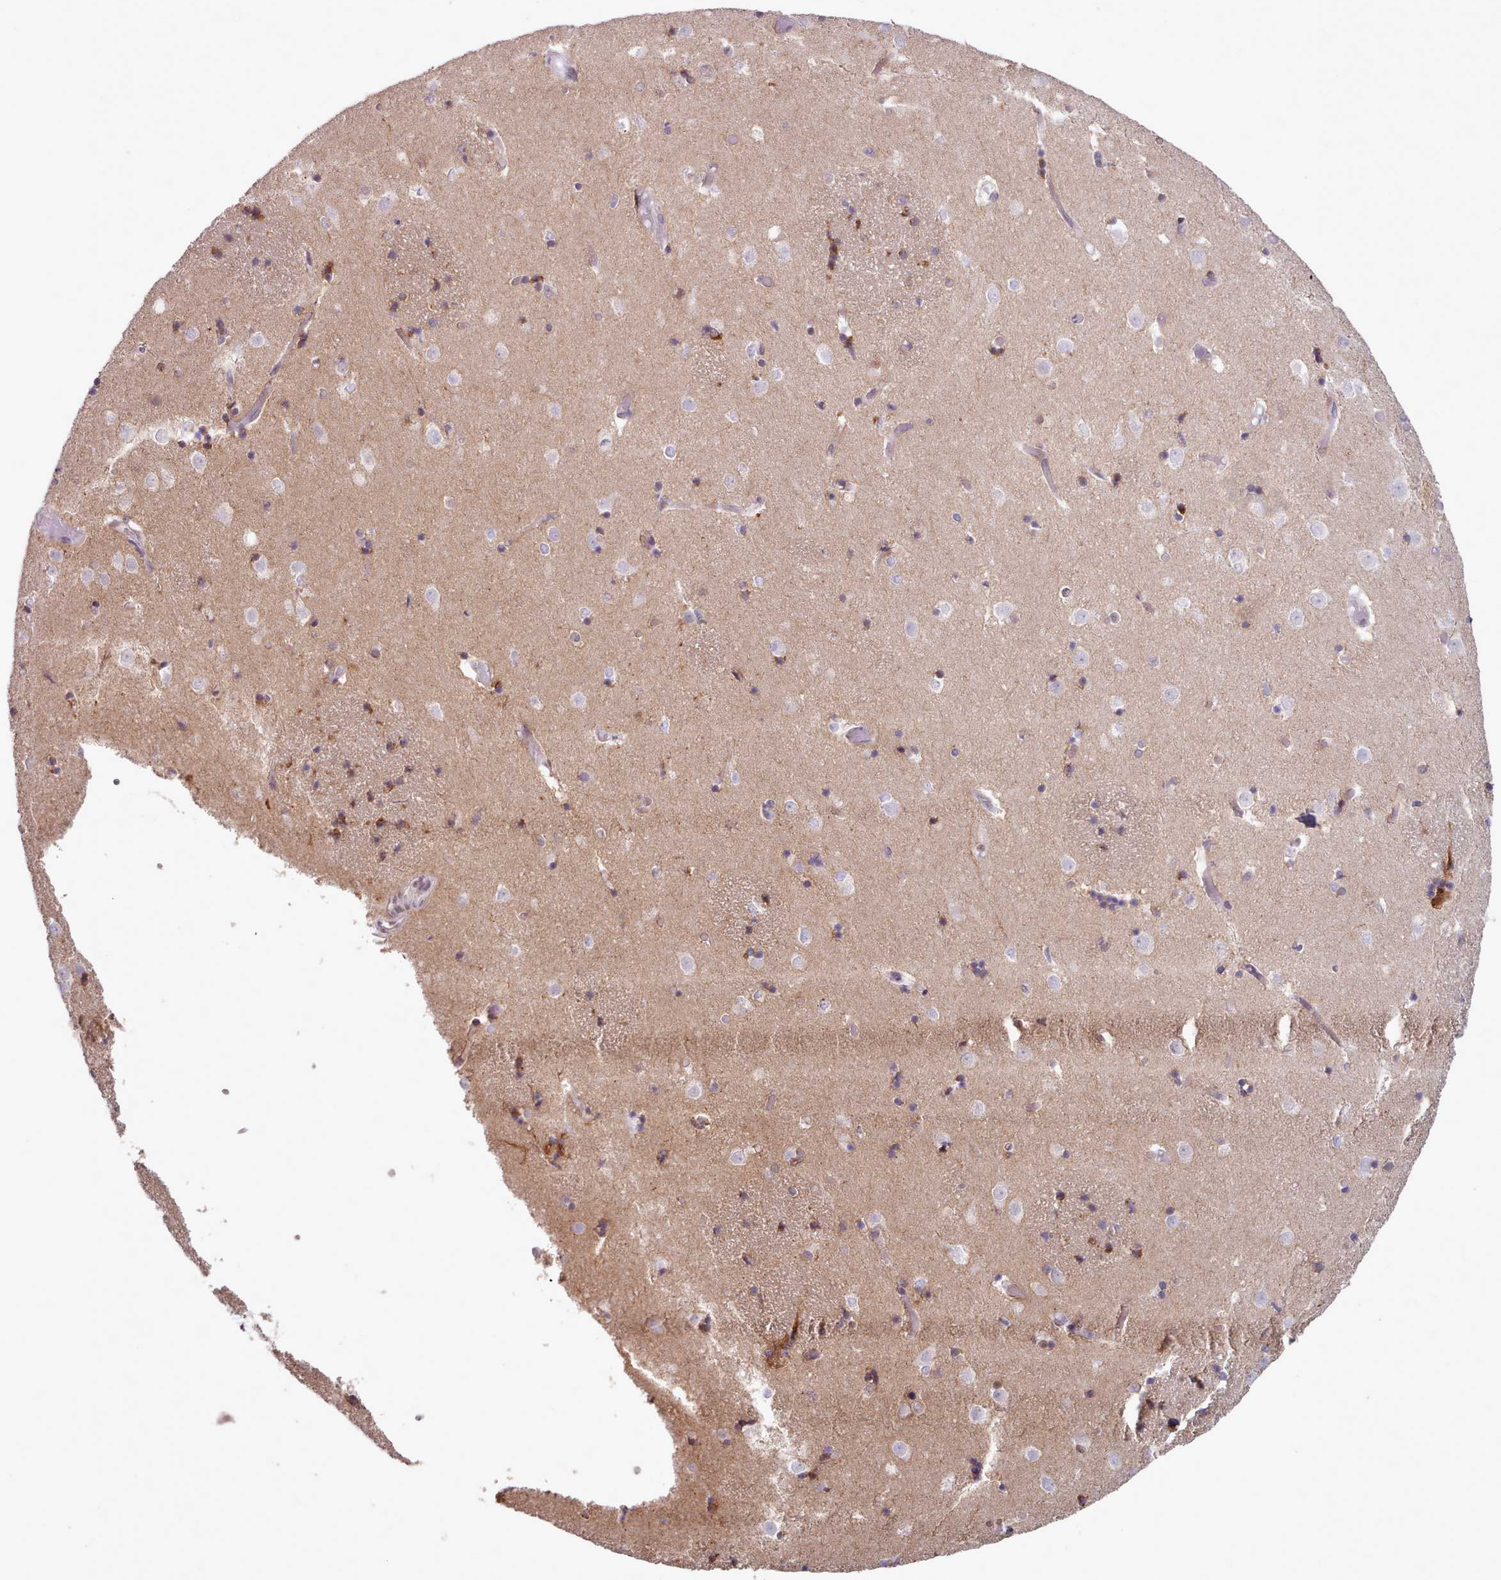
{"staining": {"intensity": "strong", "quantity": "25%-75%", "location": "cytoplasmic/membranous"}, "tissue": "caudate", "cell_type": "Glial cells", "image_type": "normal", "snomed": [{"axis": "morphology", "description": "Normal tissue, NOS"}, {"axis": "topography", "description": "Lateral ventricle wall"}], "caption": "Unremarkable caudate displays strong cytoplasmic/membranous staining in approximately 25%-75% of glial cells, visualized by immunohistochemistry.", "gene": "CES3", "patient": {"sex": "female", "age": 52}}